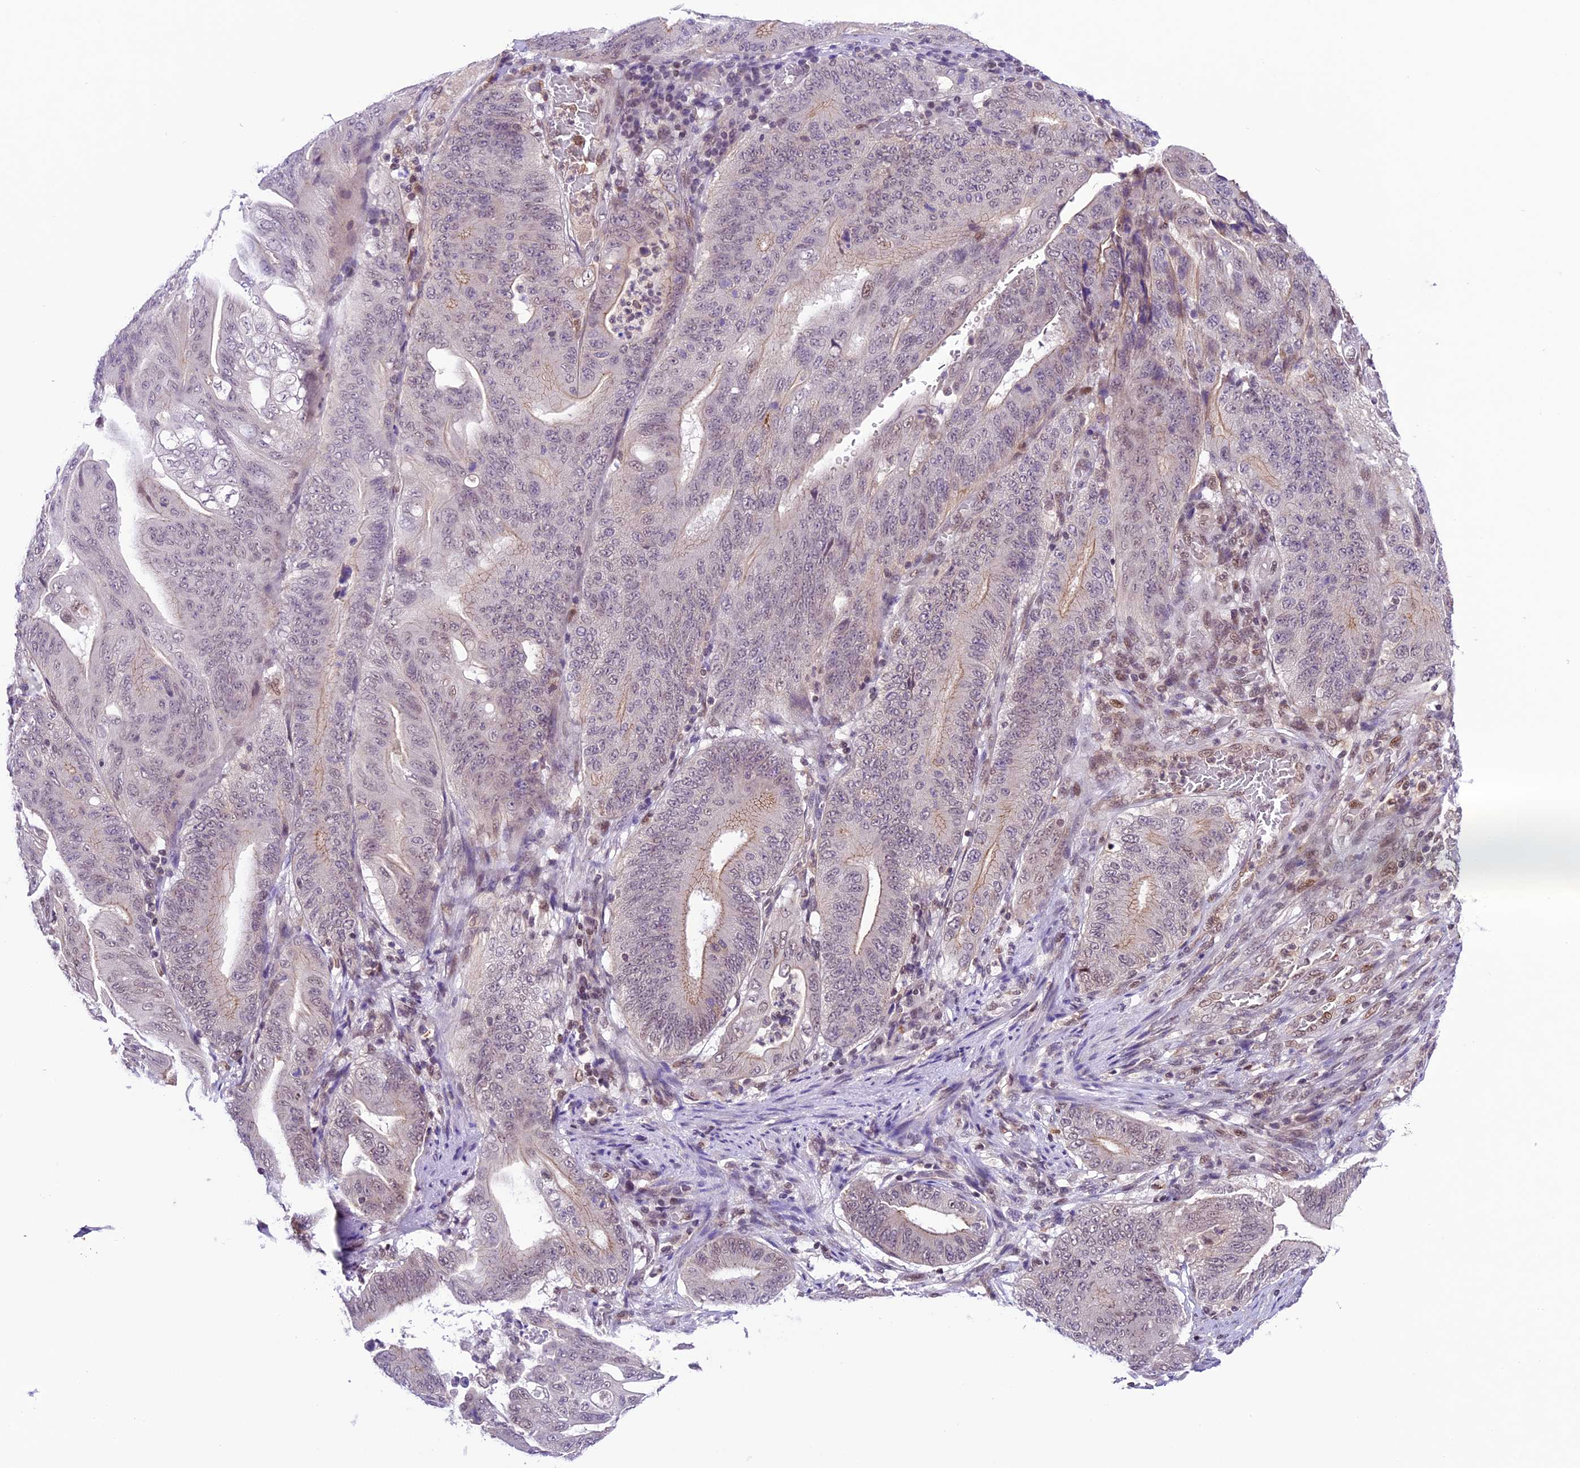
{"staining": {"intensity": "weak", "quantity": "<25%", "location": "cytoplasmic/membranous"}, "tissue": "stomach cancer", "cell_type": "Tumor cells", "image_type": "cancer", "snomed": [{"axis": "morphology", "description": "Adenocarcinoma, NOS"}, {"axis": "topography", "description": "Stomach"}], "caption": "The IHC micrograph has no significant positivity in tumor cells of stomach adenocarcinoma tissue. (DAB (3,3'-diaminobenzidine) immunohistochemistry with hematoxylin counter stain).", "gene": "SHKBP1", "patient": {"sex": "female", "age": 73}}